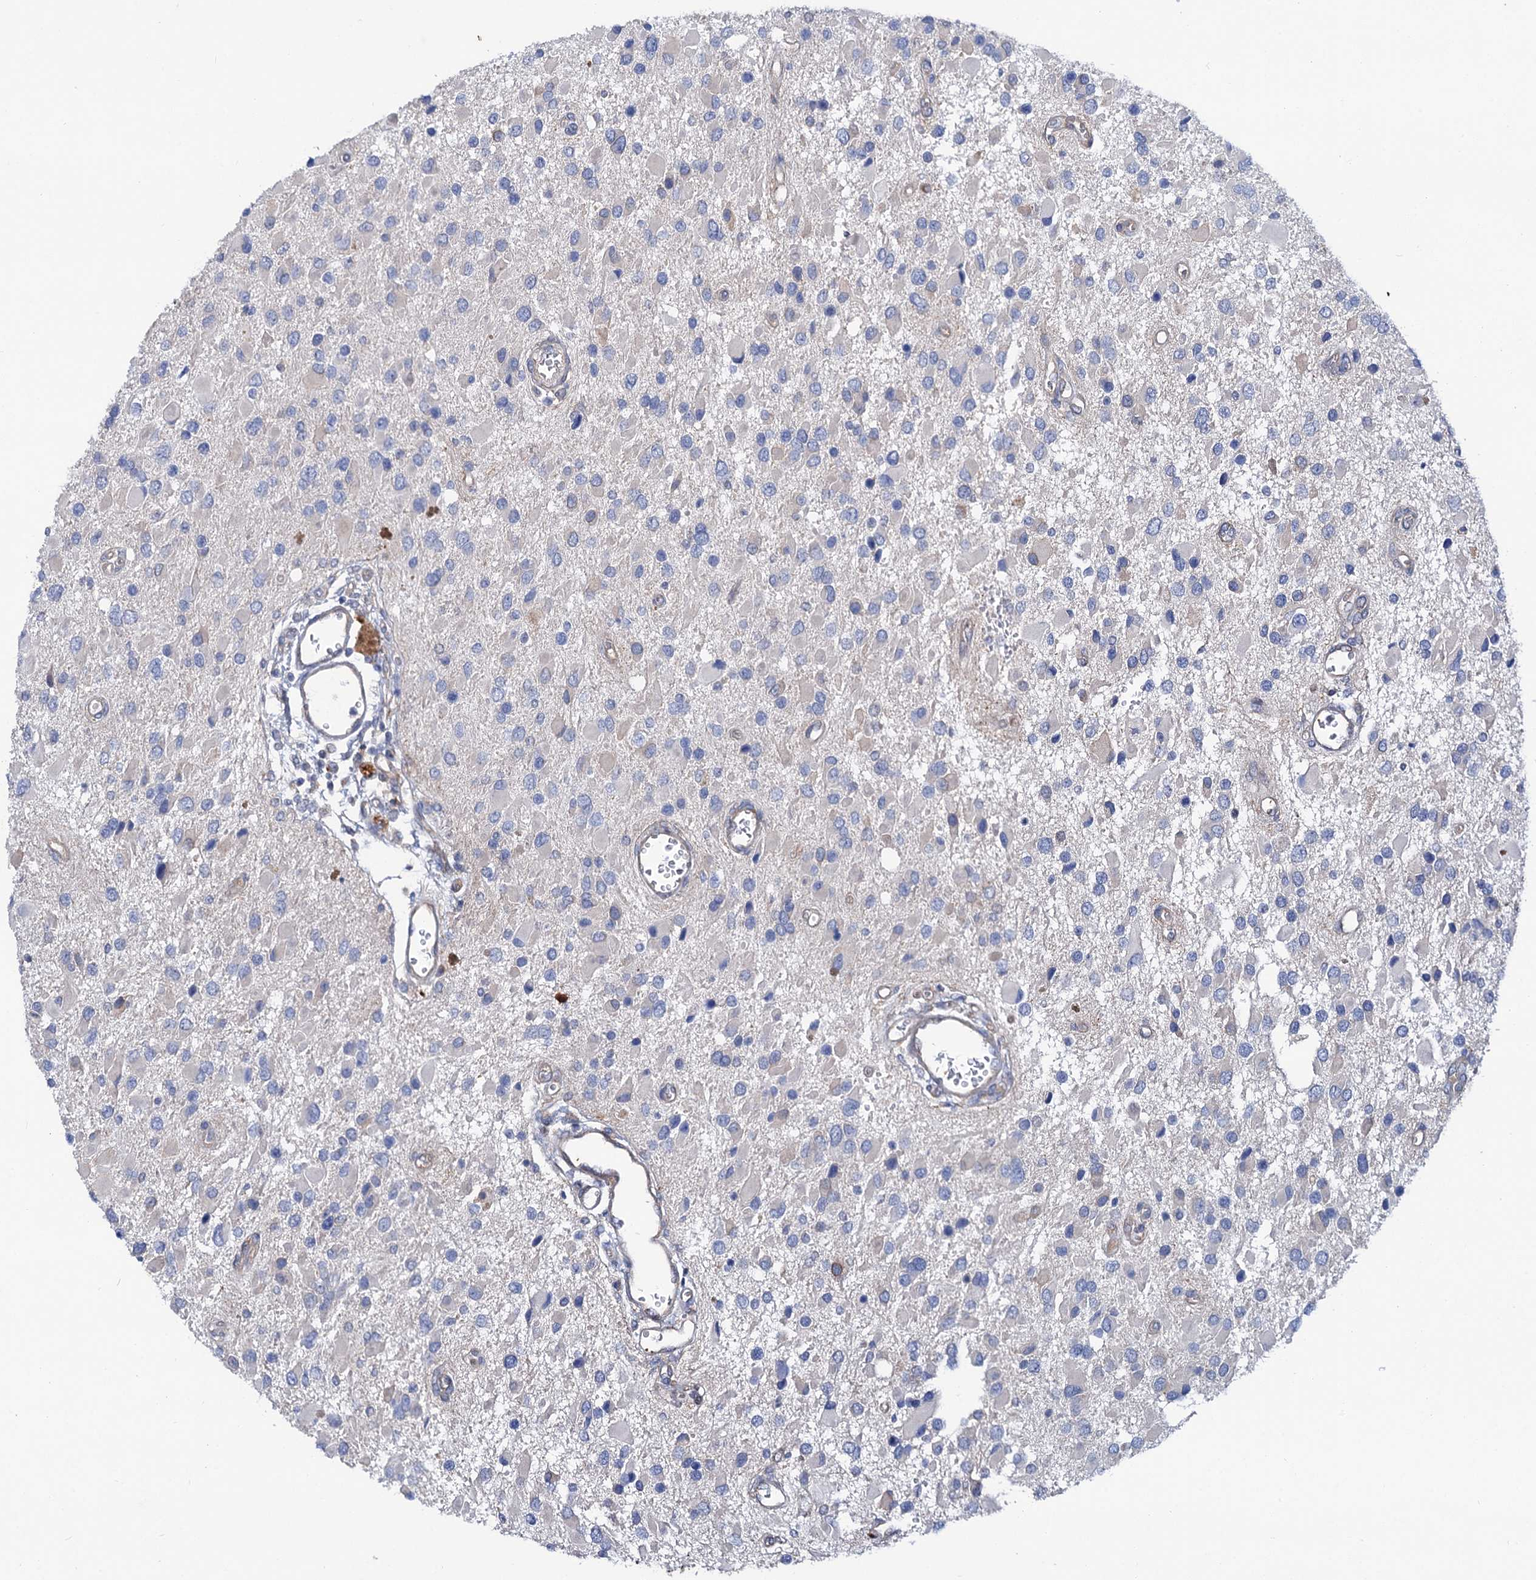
{"staining": {"intensity": "negative", "quantity": "none", "location": "none"}, "tissue": "glioma", "cell_type": "Tumor cells", "image_type": "cancer", "snomed": [{"axis": "morphology", "description": "Glioma, malignant, High grade"}, {"axis": "topography", "description": "Brain"}], "caption": "The micrograph shows no significant expression in tumor cells of malignant high-grade glioma.", "gene": "TRIM55", "patient": {"sex": "male", "age": 53}}